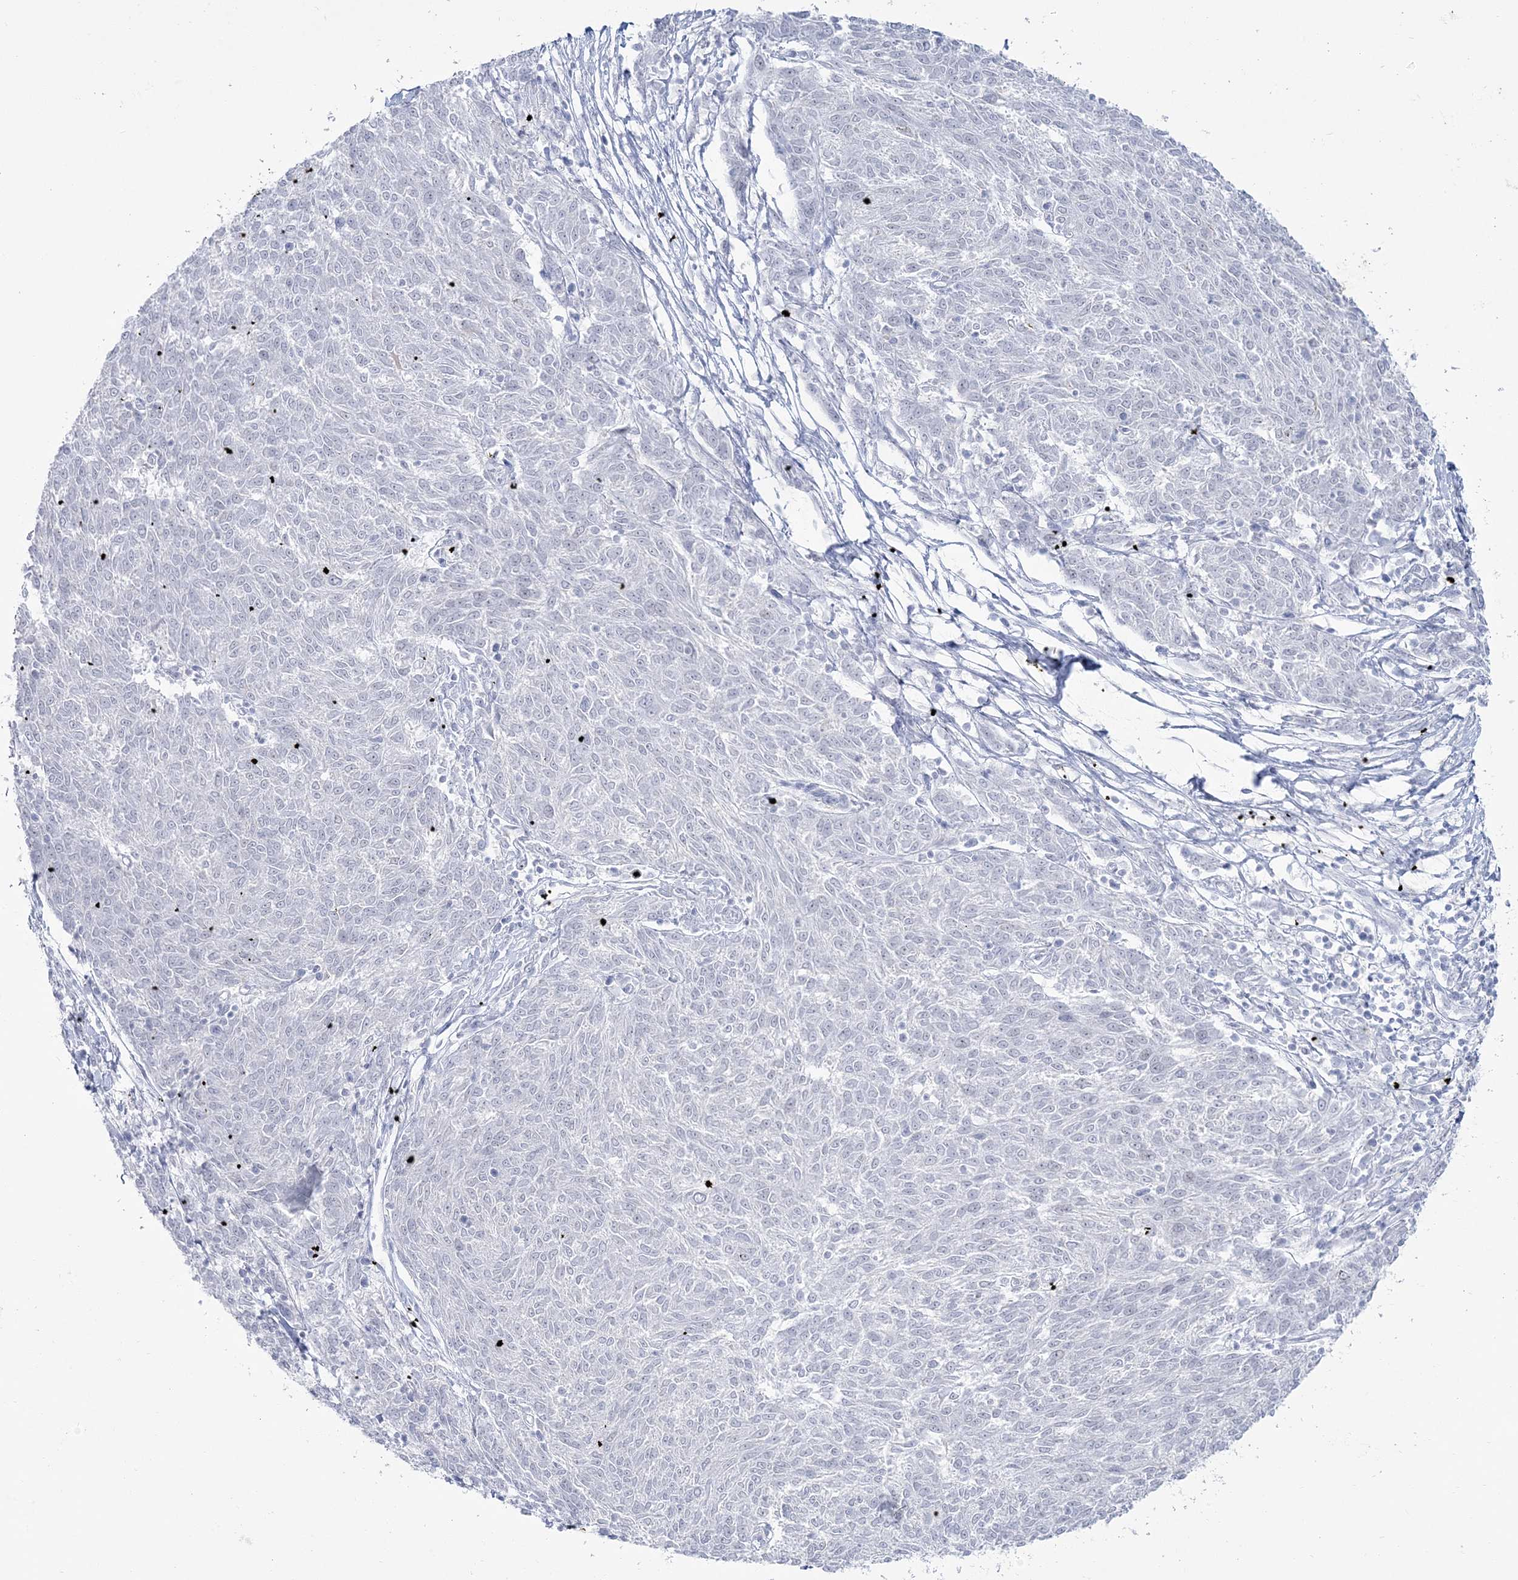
{"staining": {"intensity": "negative", "quantity": "none", "location": "none"}, "tissue": "melanoma", "cell_type": "Tumor cells", "image_type": "cancer", "snomed": [{"axis": "morphology", "description": "Malignant melanoma, NOS"}, {"axis": "topography", "description": "Skin"}], "caption": "DAB (3,3'-diaminobenzidine) immunohistochemical staining of human malignant melanoma demonstrates no significant expression in tumor cells. (Immunohistochemistry (ihc), brightfield microscopy, high magnification).", "gene": "ZNF843", "patient": {"sex": "female", "age": 72}}